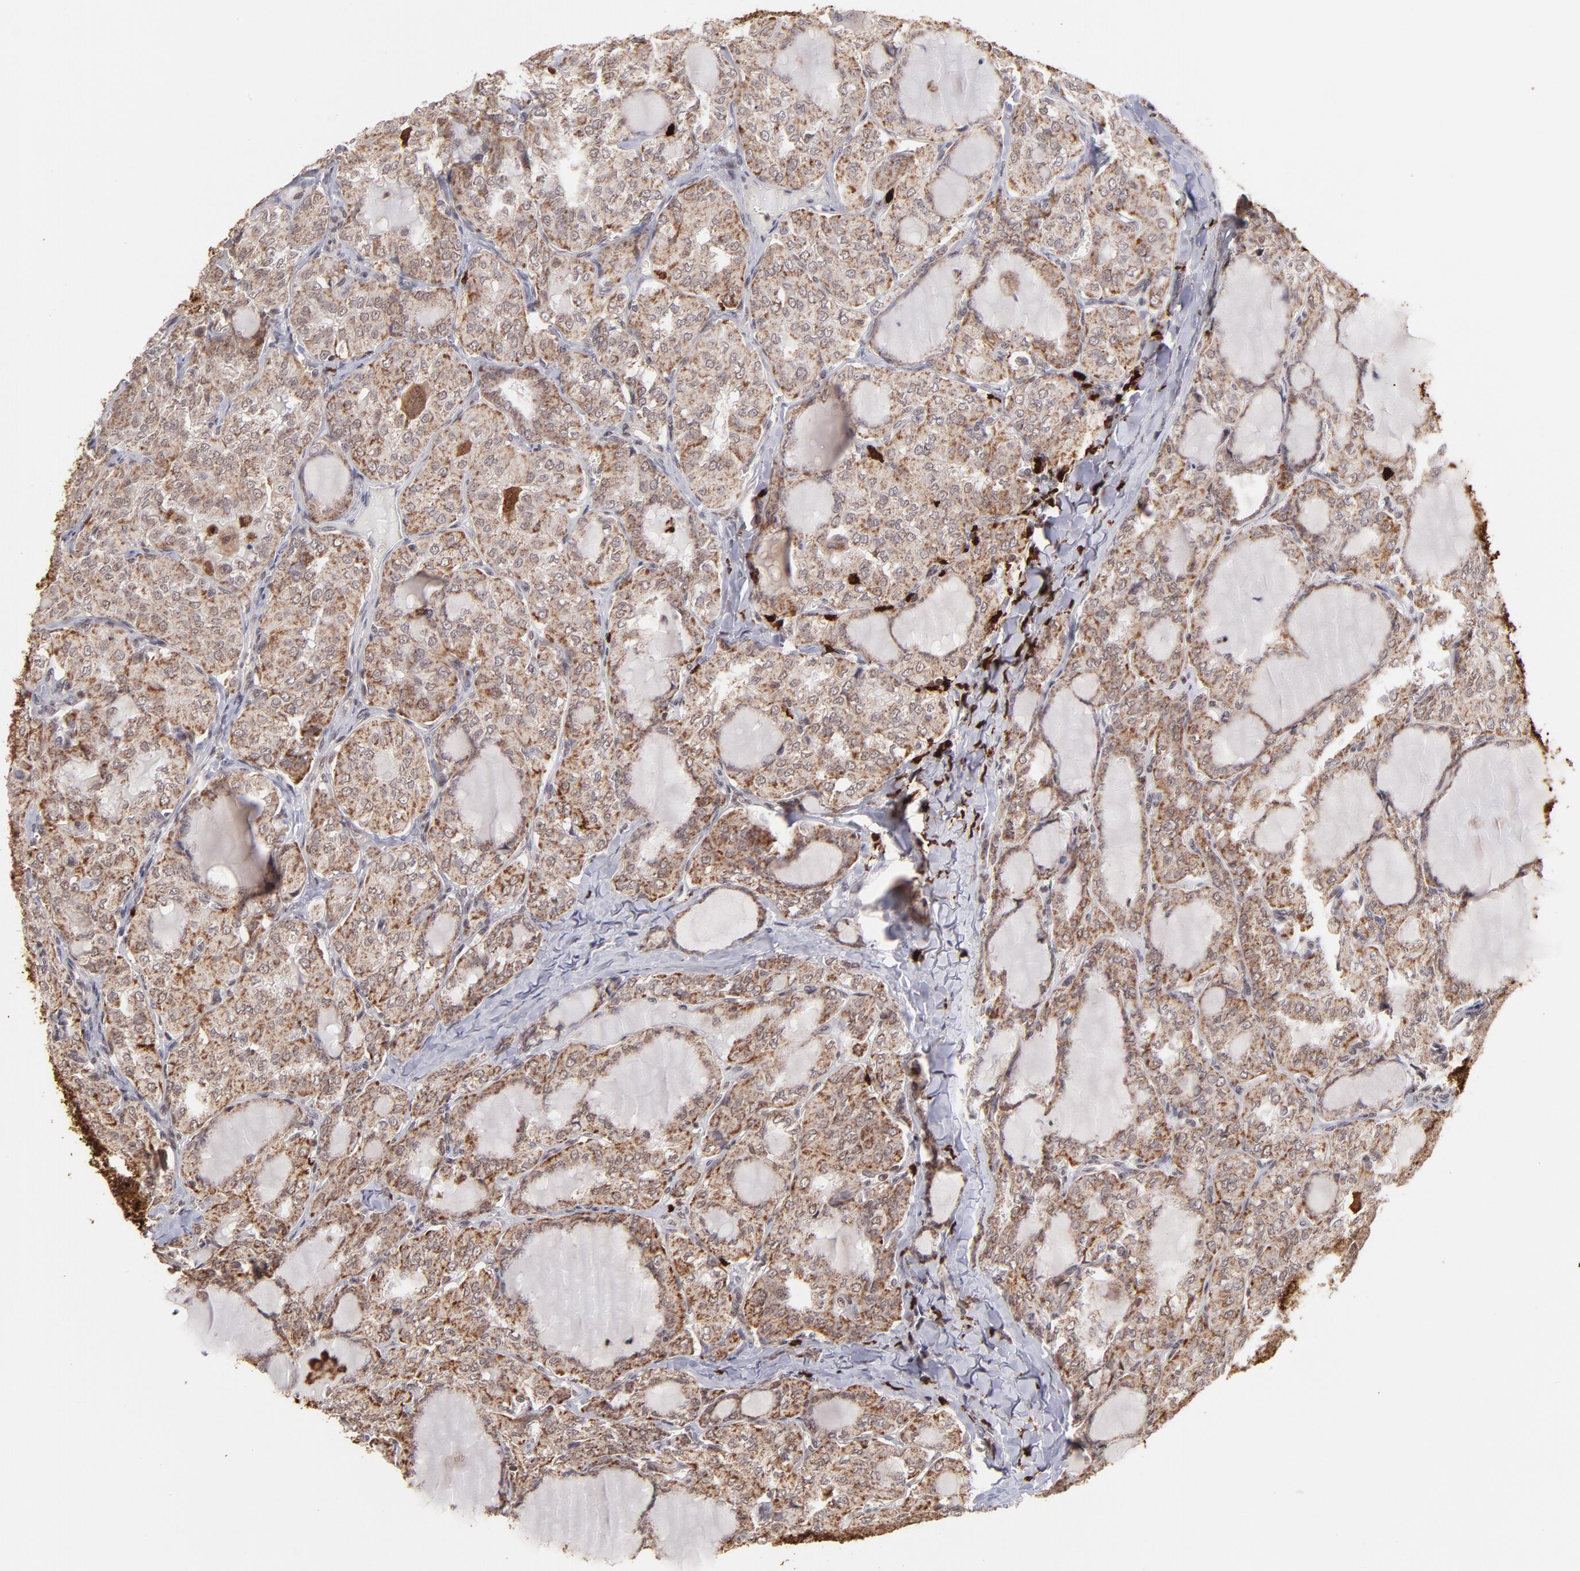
{"staining": {"intensity": "moderate", "quantity": ">75%", "location": "cytoplasmic/membranous"}, "tissue": "thyroid cancer", "cell_type": "Tumor cells", "image_type": "cancer", "snomed": [{"axis": "morphology", "description": "Papillary adenocarcinoma, NOS"}, {"axis": "topography", "description": "Thyroid gland"}], "caption": "Immunohistochemical staining of thyroid cancer (papillary adenocarcinoma) exhibits moderate cytoplasmic/membranous protein staining in about >75% of tumor cells. The staining was performed using DAB (3,3'-diaminobenzidine) to visualize the protein expression in brown, while the nuclei were stained in blue with hematoxylin (Magnification: 20x).", "gene": "ZFX", "patient": {"sex": "male", "age": 20}}